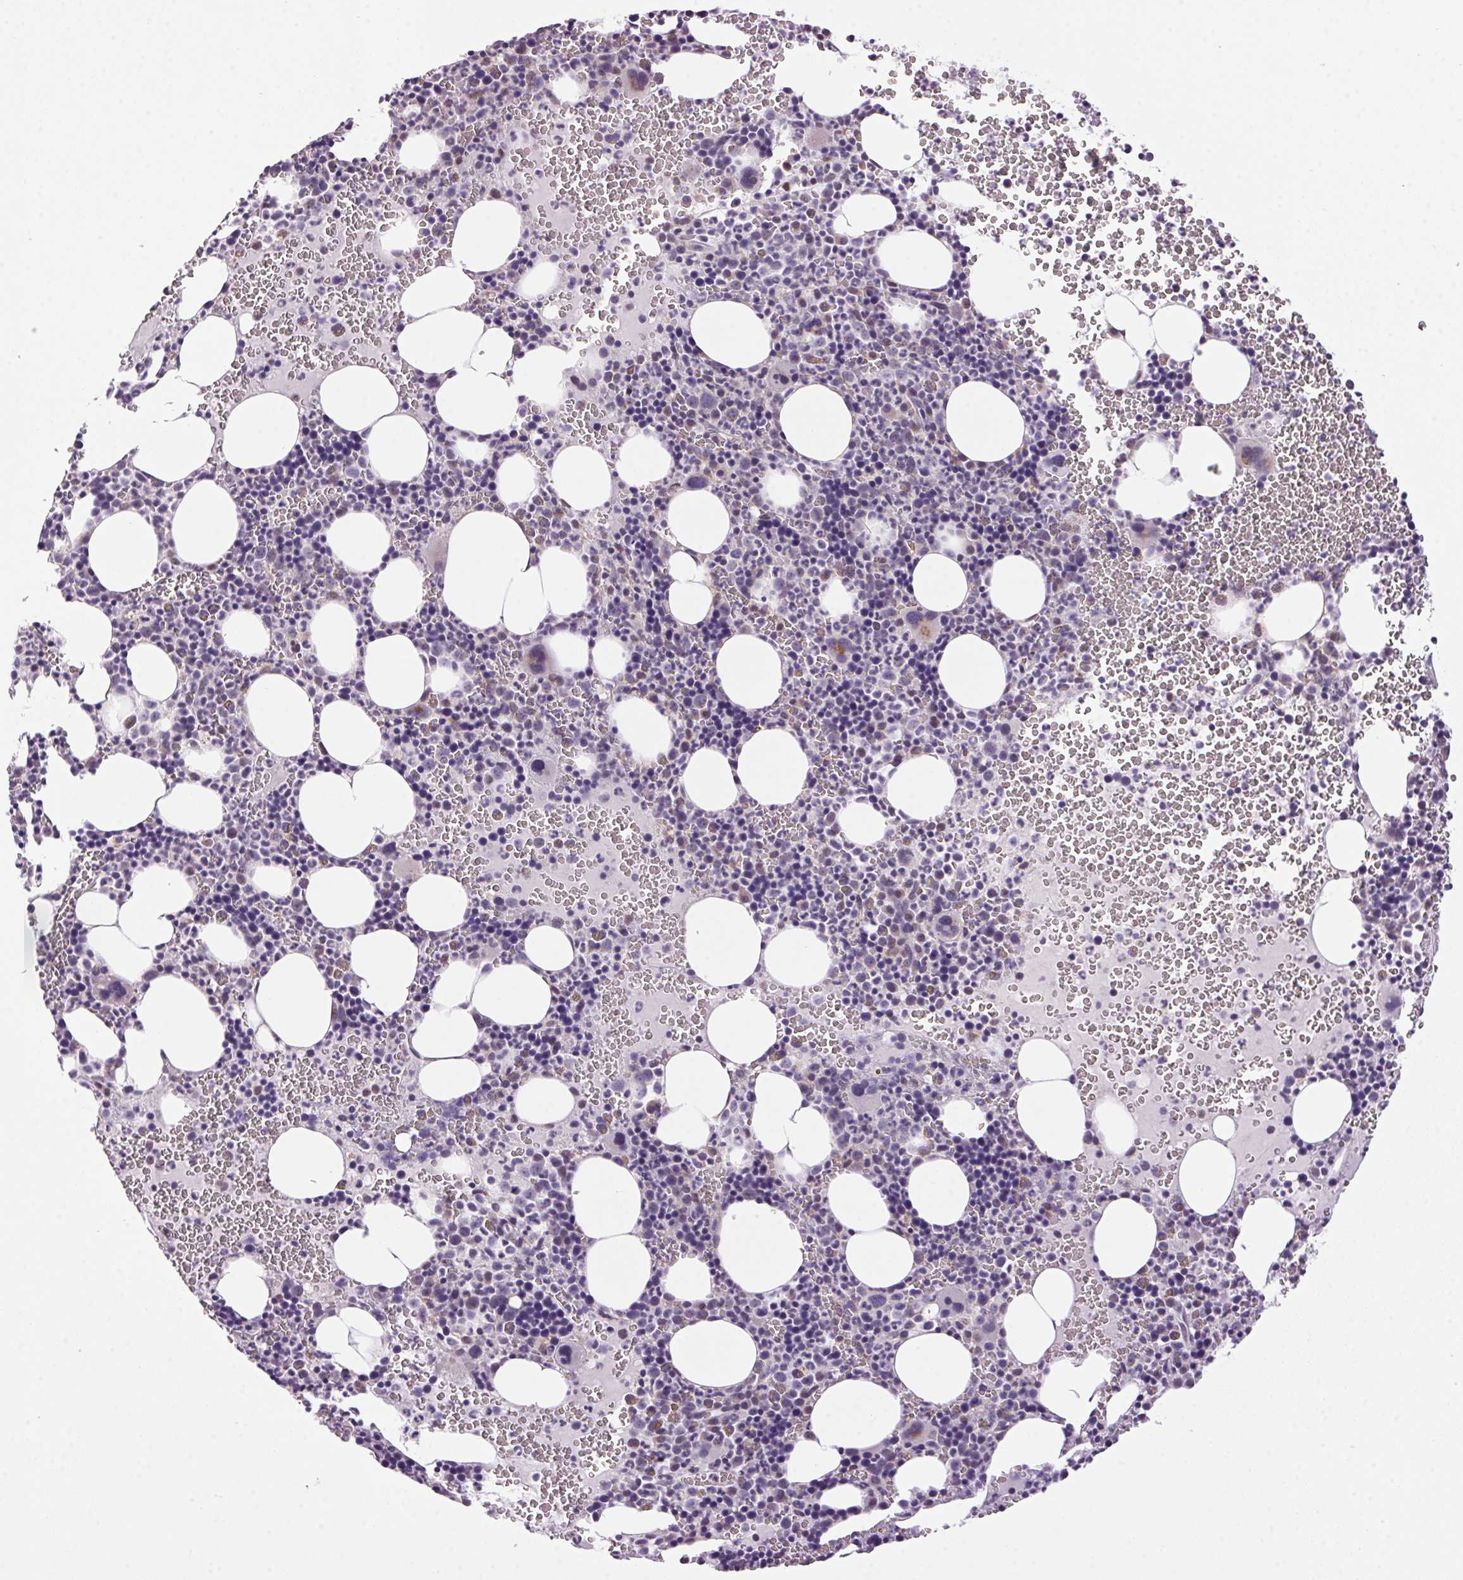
{"staining": {"intensity": "weak", "quantity": "<25%", "location": "cytoplasmic/membranous"}, "tissue": "bone marrow", "cell_type": "Hematopoietic cells", "image_type": "normal", "snomed": [{"axis": "morphology", "description": "Normal tissue, NOS"}, {"axis": "topography", "description": "Bone marrow"}], "caption": "Immunohistochemical staining of unremarkable human bone marrow demonstrates no significant expression in hematopoietic cells. (Brightfield microscopy of DAB immunohistochemistry at high magnification).", "gene": "AKR1E2", "patient": {"sex": "male", "age": 63}}